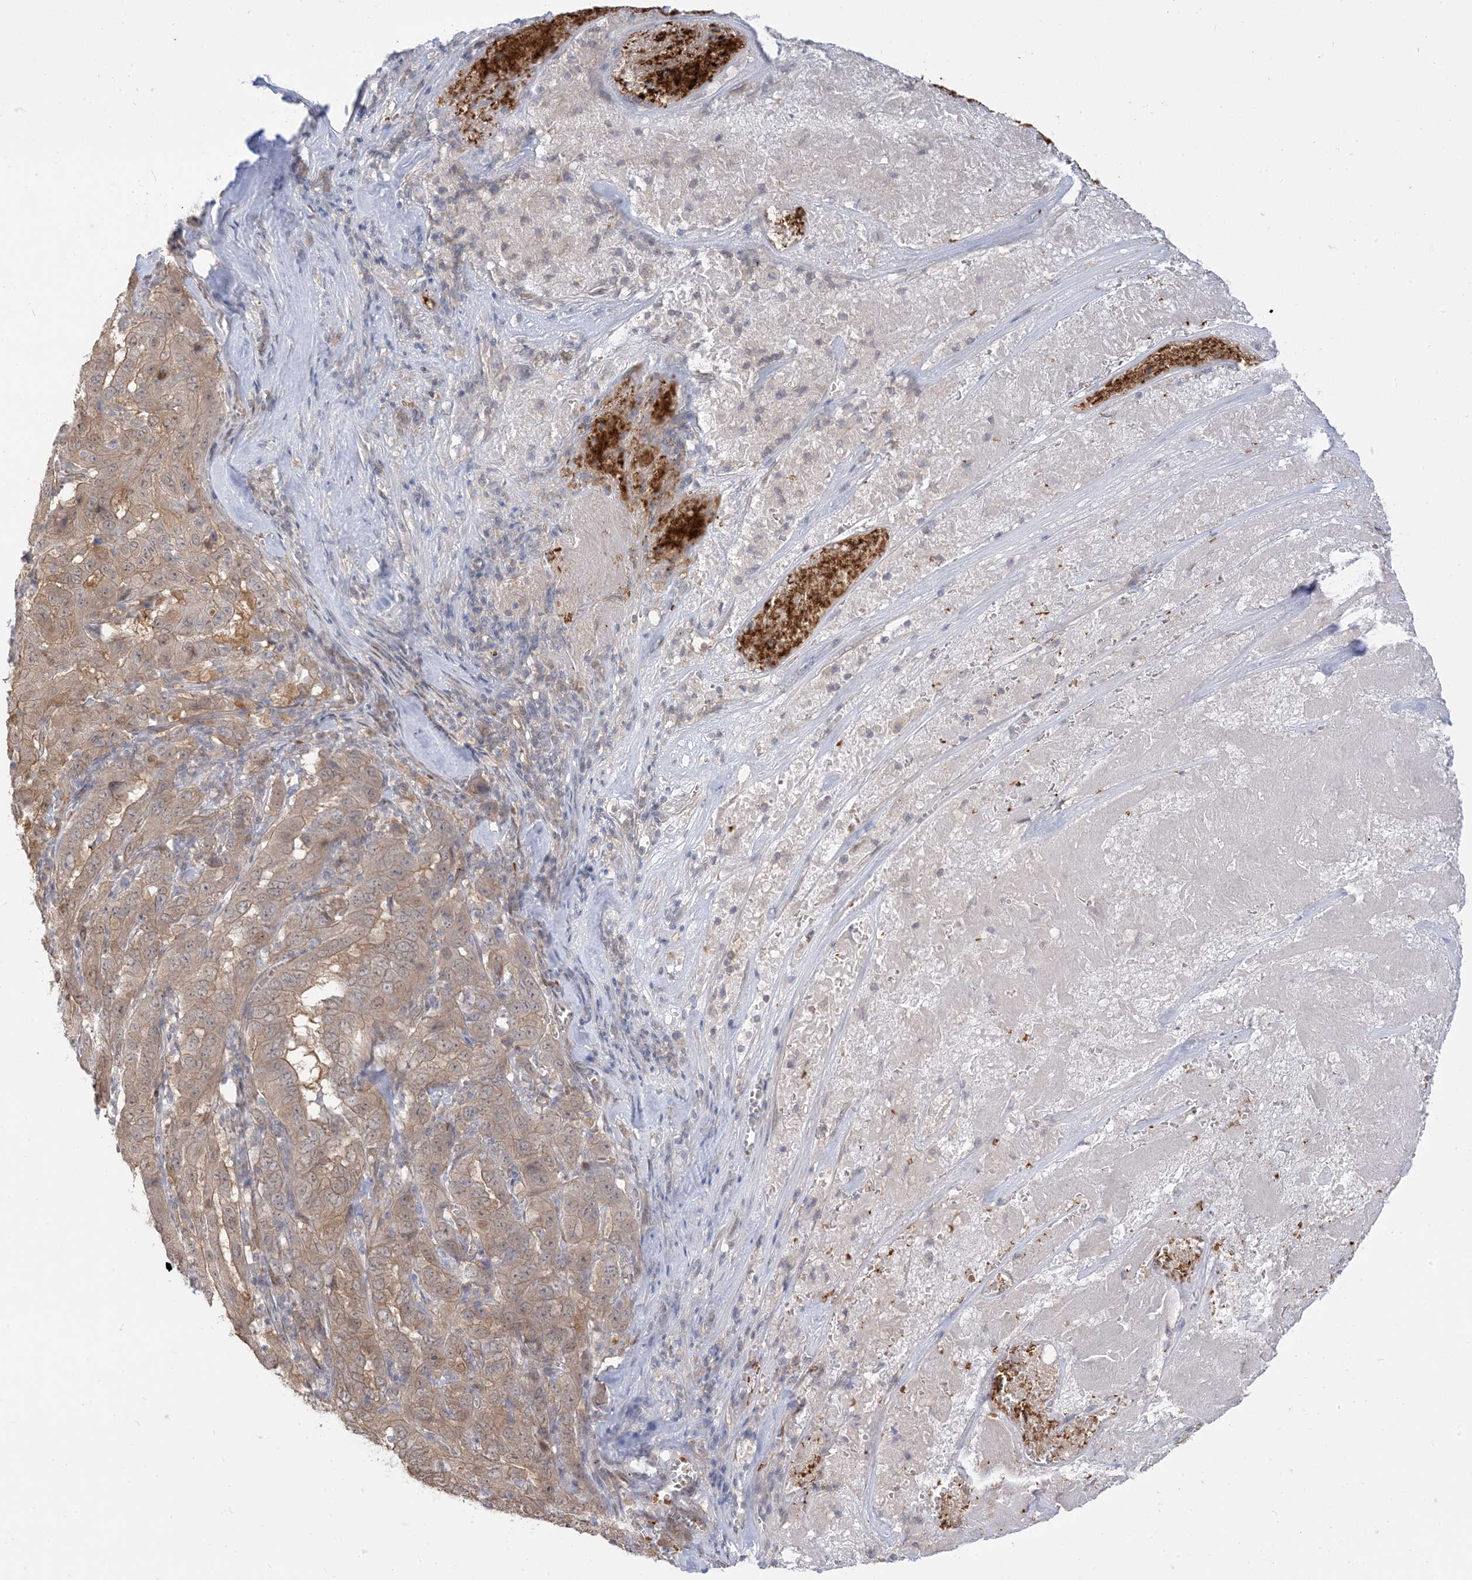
{"staining": {"intensity": "weak", "quantity": "25%-75%", "location": "cytoplasmic/membranous"}, "tissue": "pancreatic cancer", "cell_type": "Tumor cells", "image_type": "cancer", "snomed": [{"axis": "morphology", "description": "Adenocarcinoma, NOS"}, {"axis": "topography", "description": "Pancreas"}], "caption": "Pancreatic cancer (adenocarcinoma) stained with a protein marker reveals weak staining in tumor cells.", "gene": "RIN1", "patient": {"sex": "male", "age": 63}}